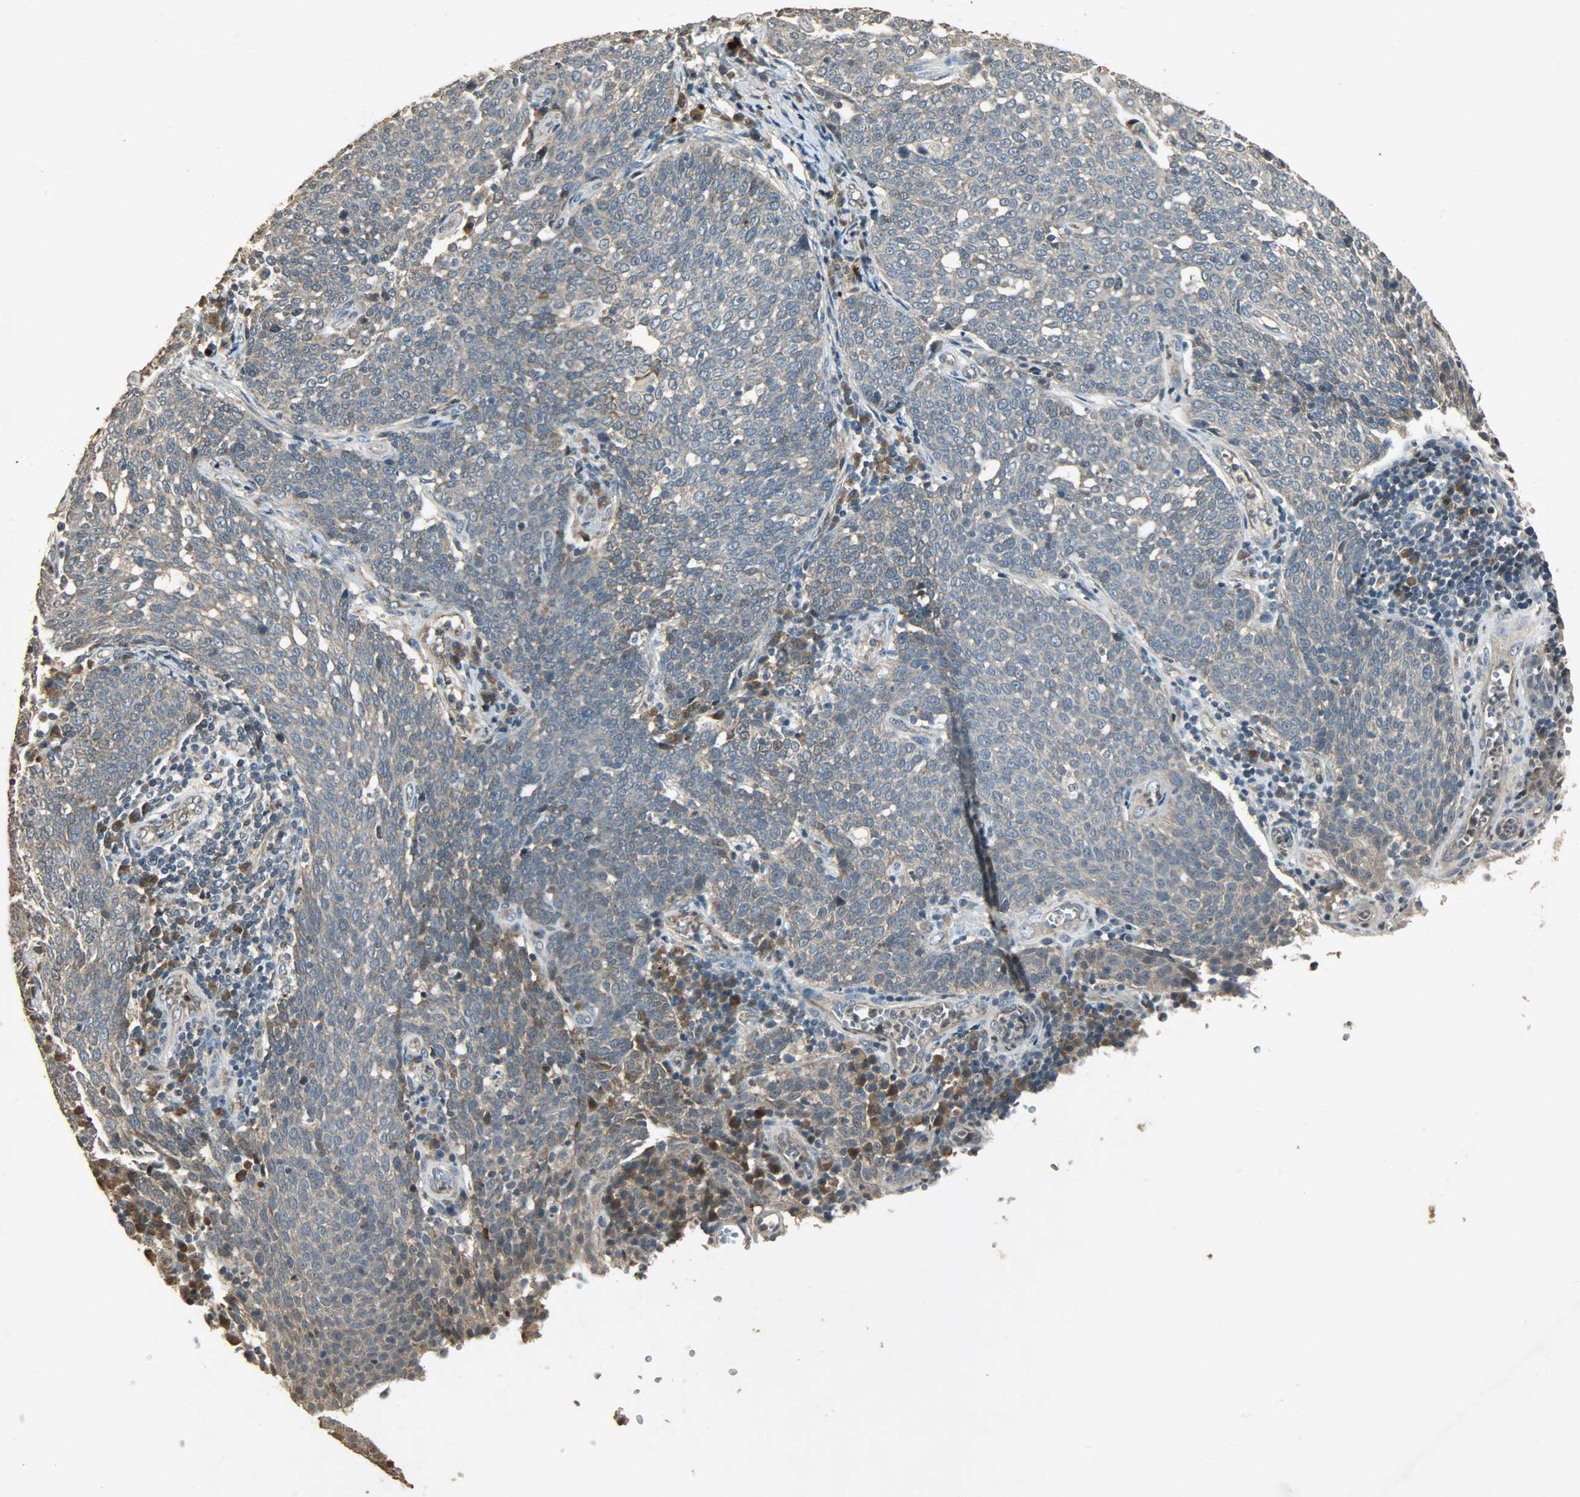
{"staining": {"intensity": "weak", "quantity": ">75%", "location": "cytoplasmic/membranous"}, "tissue": "cervical cancer", "cell_type": "Tumor cells", "image_type": "cancer", "snomed": [{"axis": "morphology", "description": "Squamous cell carcinoma, NOS"}, {"axis": "topography", "description": "Cervix"}], "caption": "IHC photomicrograph of human squamous cell carcinoma (cervical) stained for a protein (brown), which exhibits low levels of weak cytoplasmic/membranous staining in approximately >75% of tumor cells.", "gene": "ATP2B1", "patient": {"sex": "female", "age": 34}}